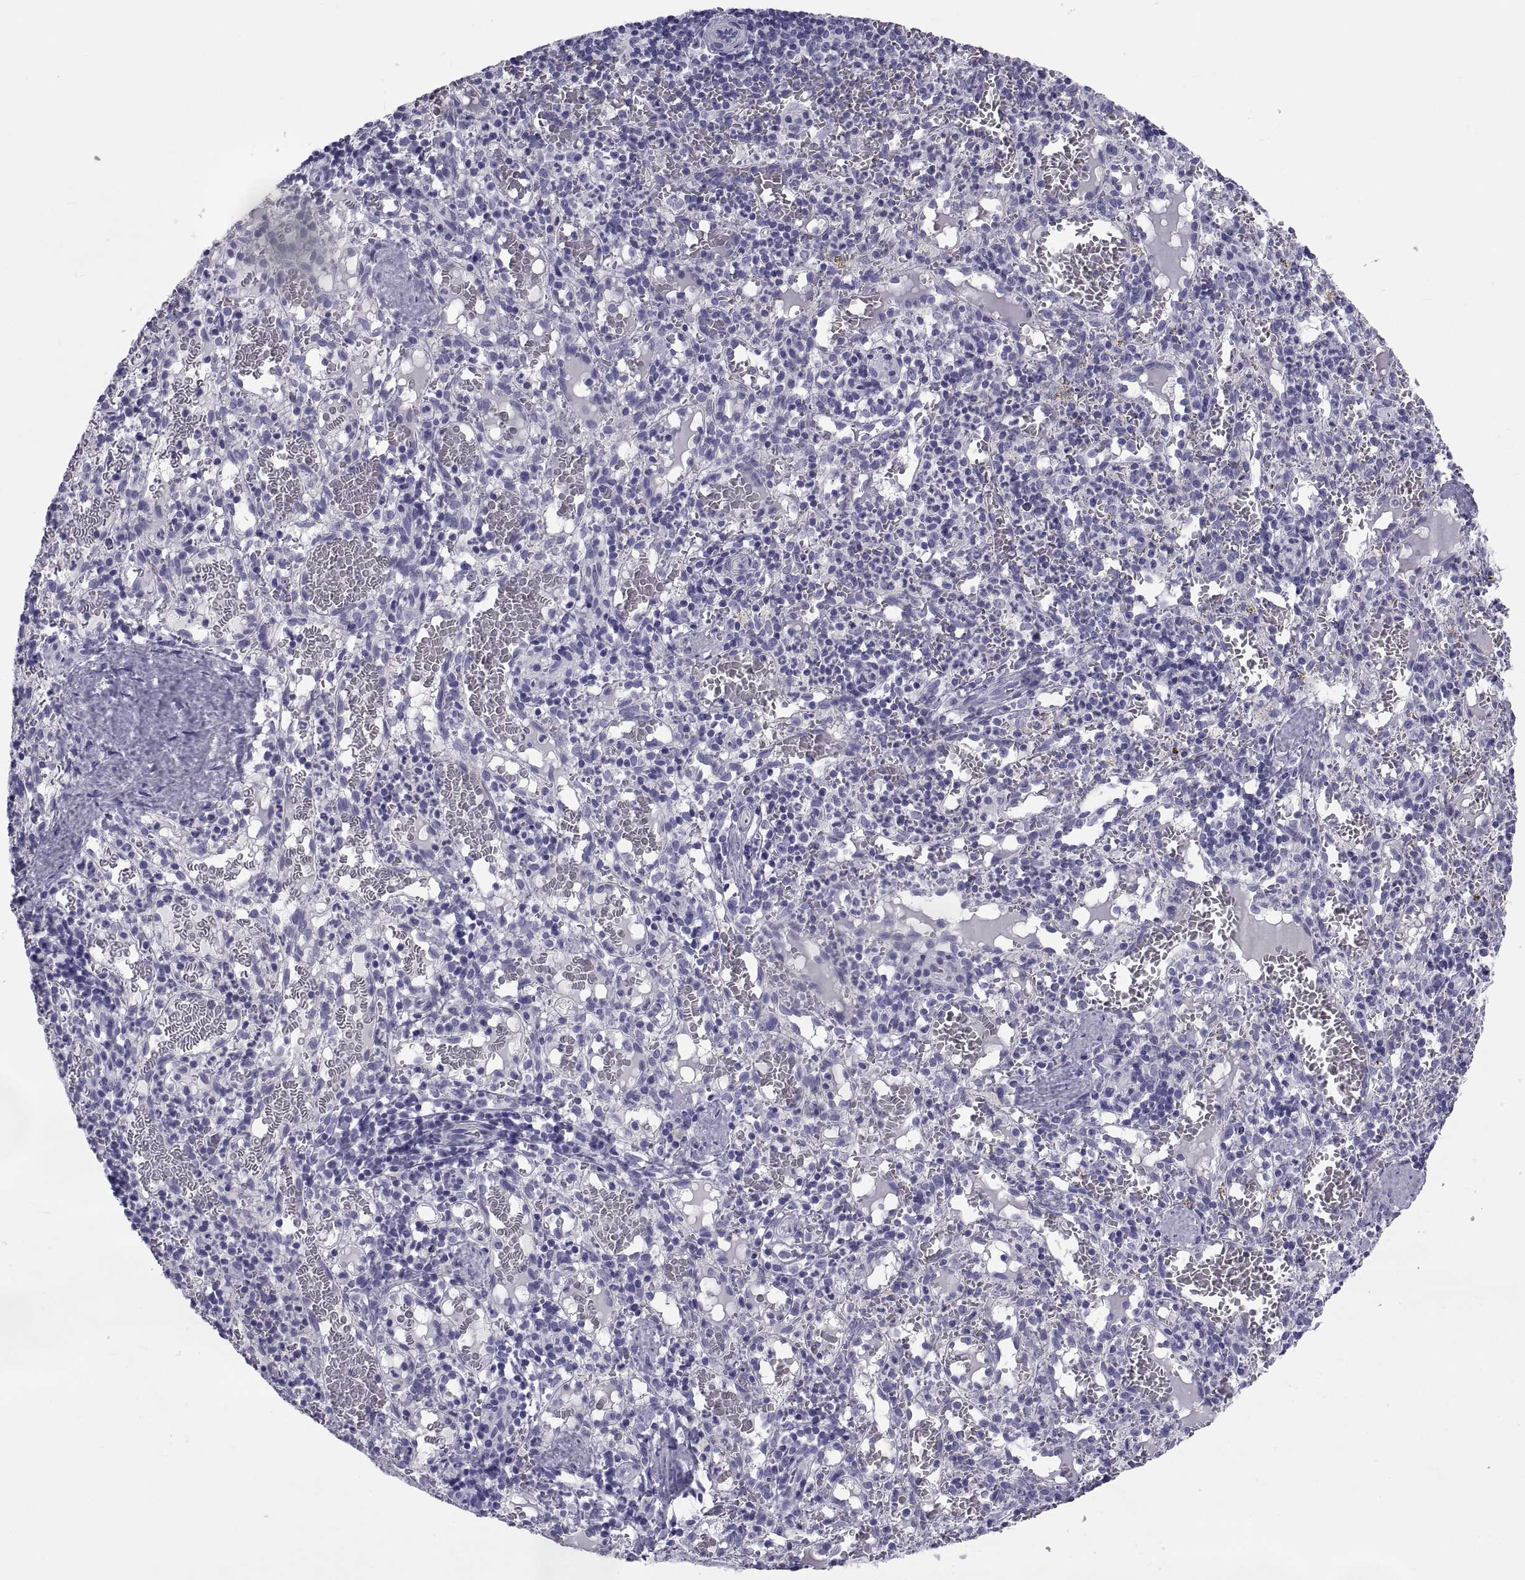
{"staining": {"intensity": "negative", "quantity": "none", "location": "none"}, "tissue": "spleen", "cell_type": "Cells in red pulp", "image_type": "normal", "snomed": [{"axis": "morphology", "description": "Normal tissue, NOS"}, {"axis": "topography", "description": "Spleen"}], "caption": "This is an immunohistochemistry (IHC) image of unremarkable human spleen. There is no expression in cells in red pulp.", "gene": "NPTX2", "patient": {"sex": "male", "age": 11}}